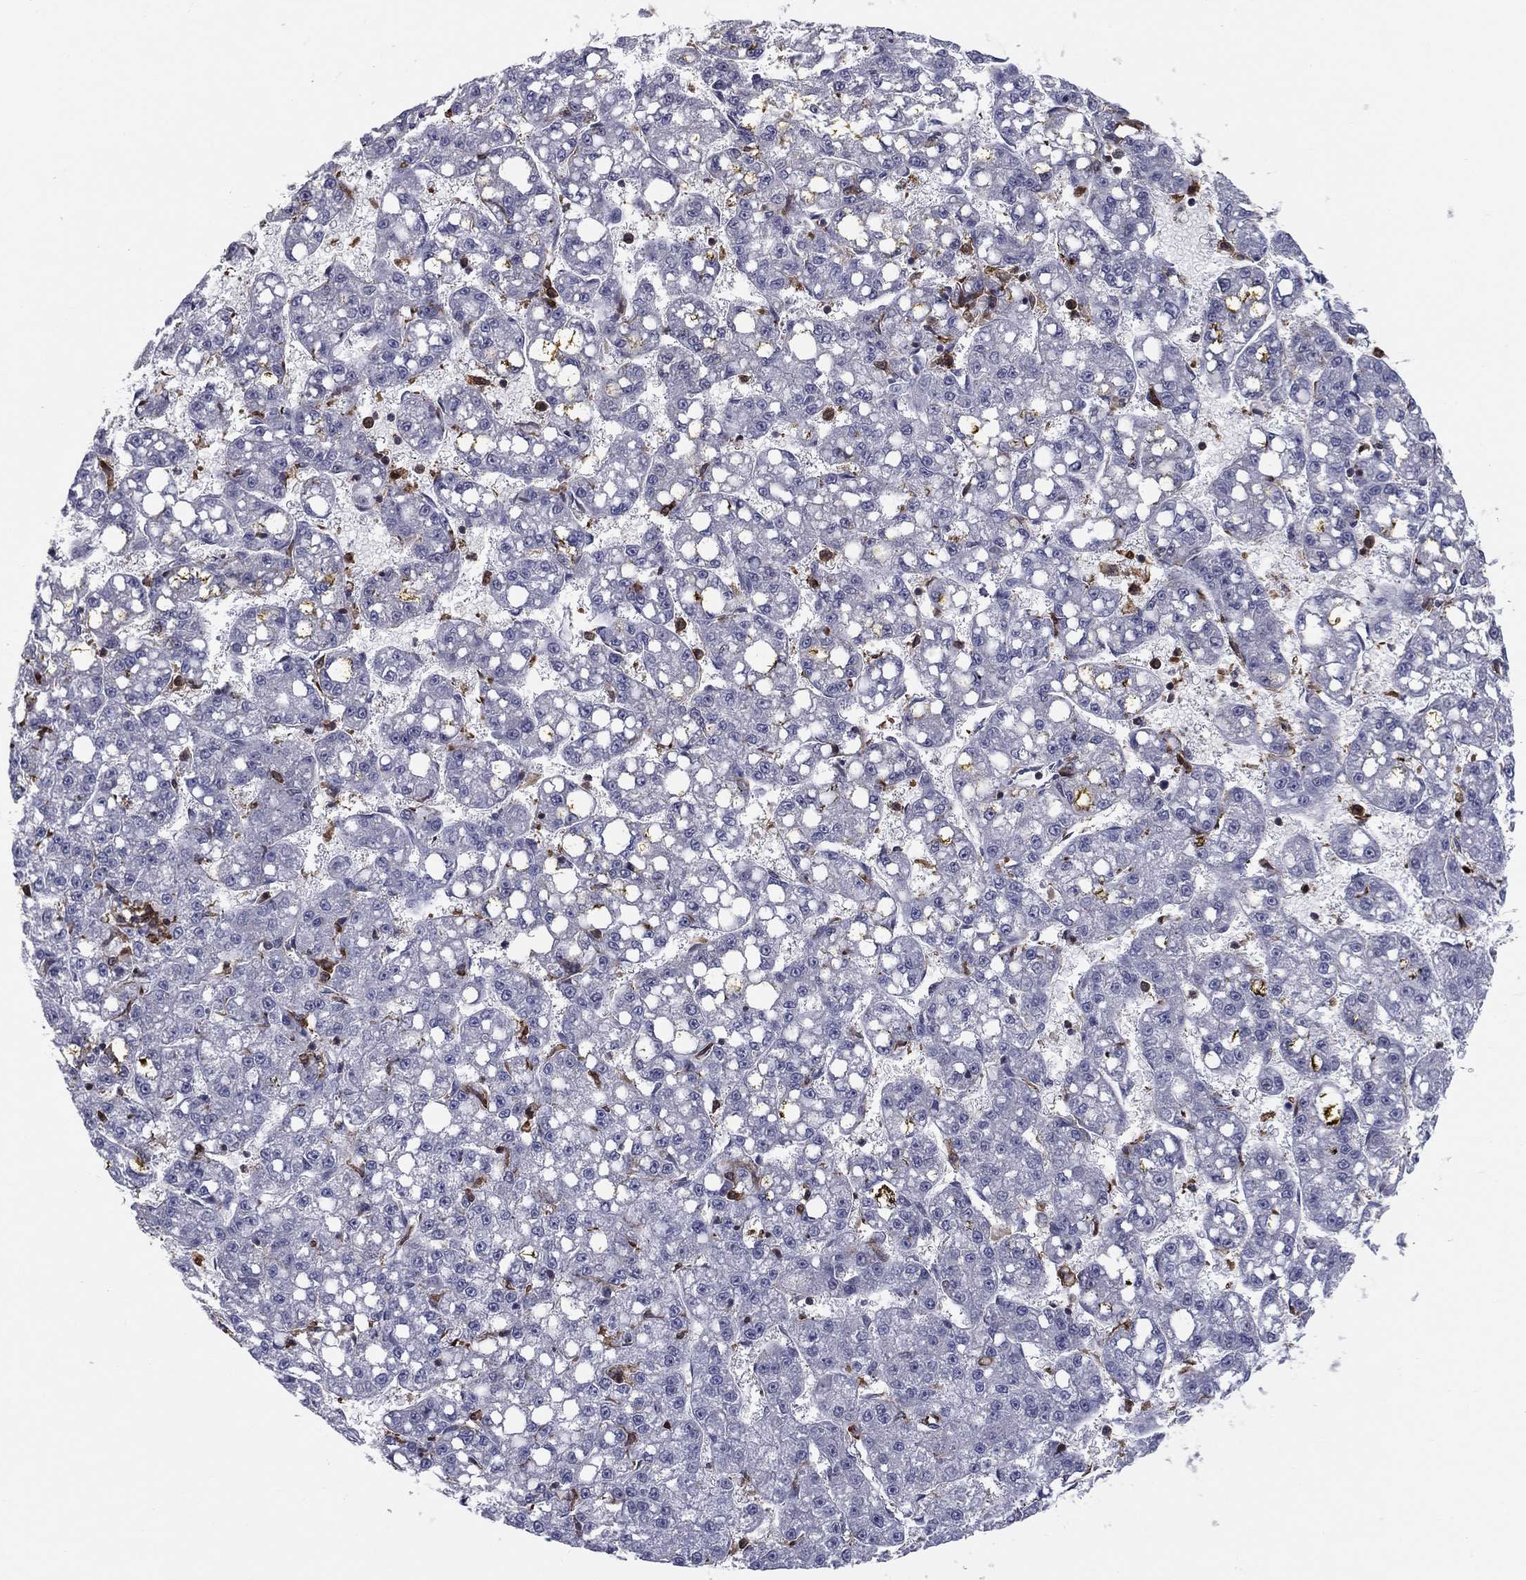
{"staining": {"intensity": "negative", "quantity": "none", "location": "none"}, "tissue": "liver cancer", "cell_type": "Tumor cells", "image_type": "cancer", "snomed": [{"axis": "morphology", "description": "Carcinoma, Hepatocellular, NOS"}, {"axis": "topography", "description": "Liver"}], "caption": "Immunohistochemistry micrograph of neoplastic tissue: human hepatocellular carcinoma (liver) stained with DAB (3,3'-diaminobenzidine) exhibits no significant protein expression in tumor cells. The staining is performed using DAB brown chromogen with nuclei counter-stained in using hematoxylin.", "gene": "PLCB2", "patient": {"sex": "female", "age": 65}}